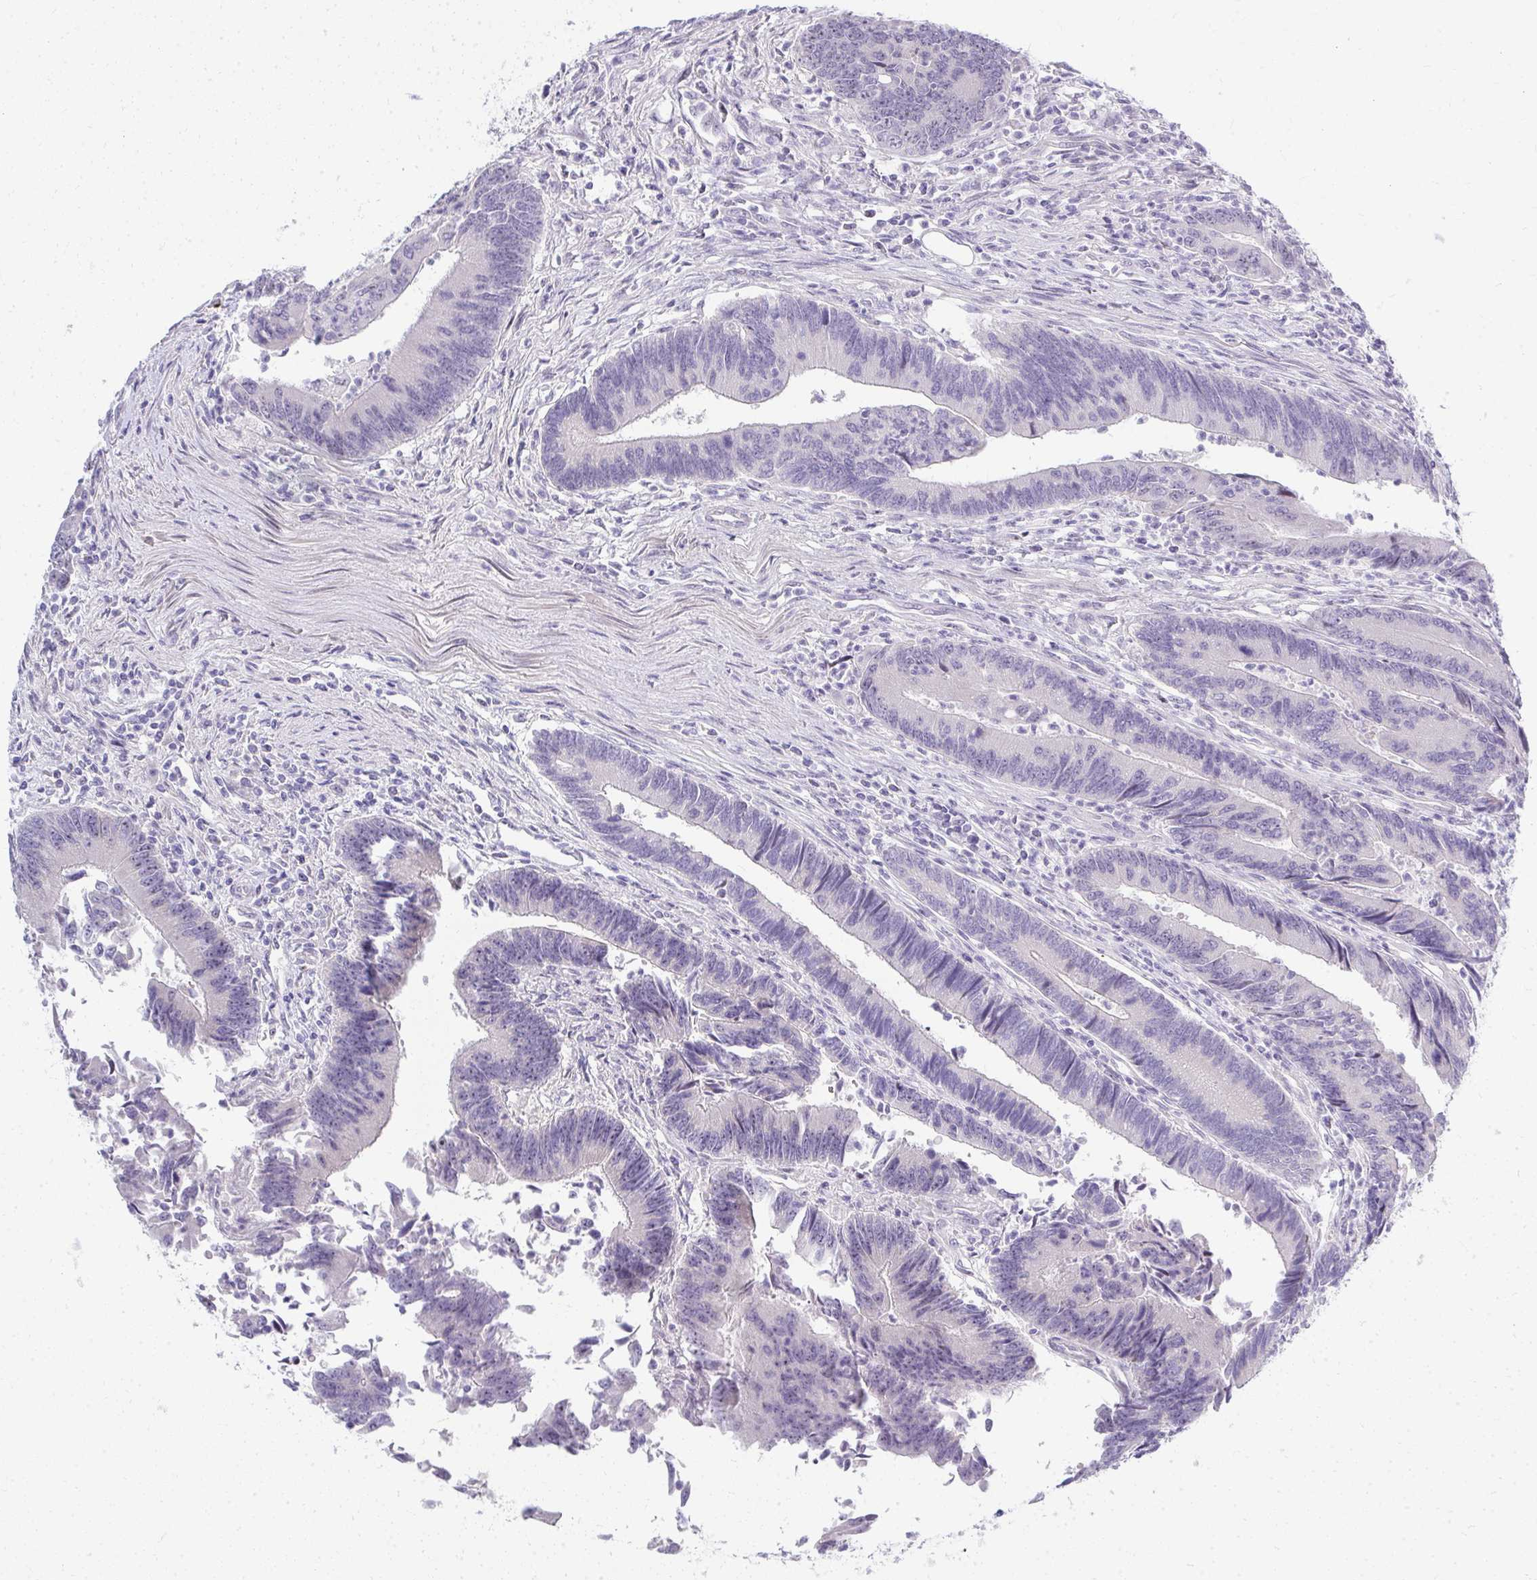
{"staining": {"intensity": "negative", "quantity": "none", "location": "none"}, "tissue": "colorectal cancer", "cell_type": "Tumor cells", "image_type": "cancer", "snomed": [{"axis": "morphology", "description": "Adenocarcinoma, NOS"}, {"axis": "topography", "description": "Colon"}], "caption": "Tumor cells show no significant protein staining in colorectal cancer (adenocarcinoma). Brightfield microscopy of IHC stained with DAB (brown) and hematoxylin (blue), captured at high magnification.", "gene": "EID3", "patient": {"sex": "female", "age": 67}}